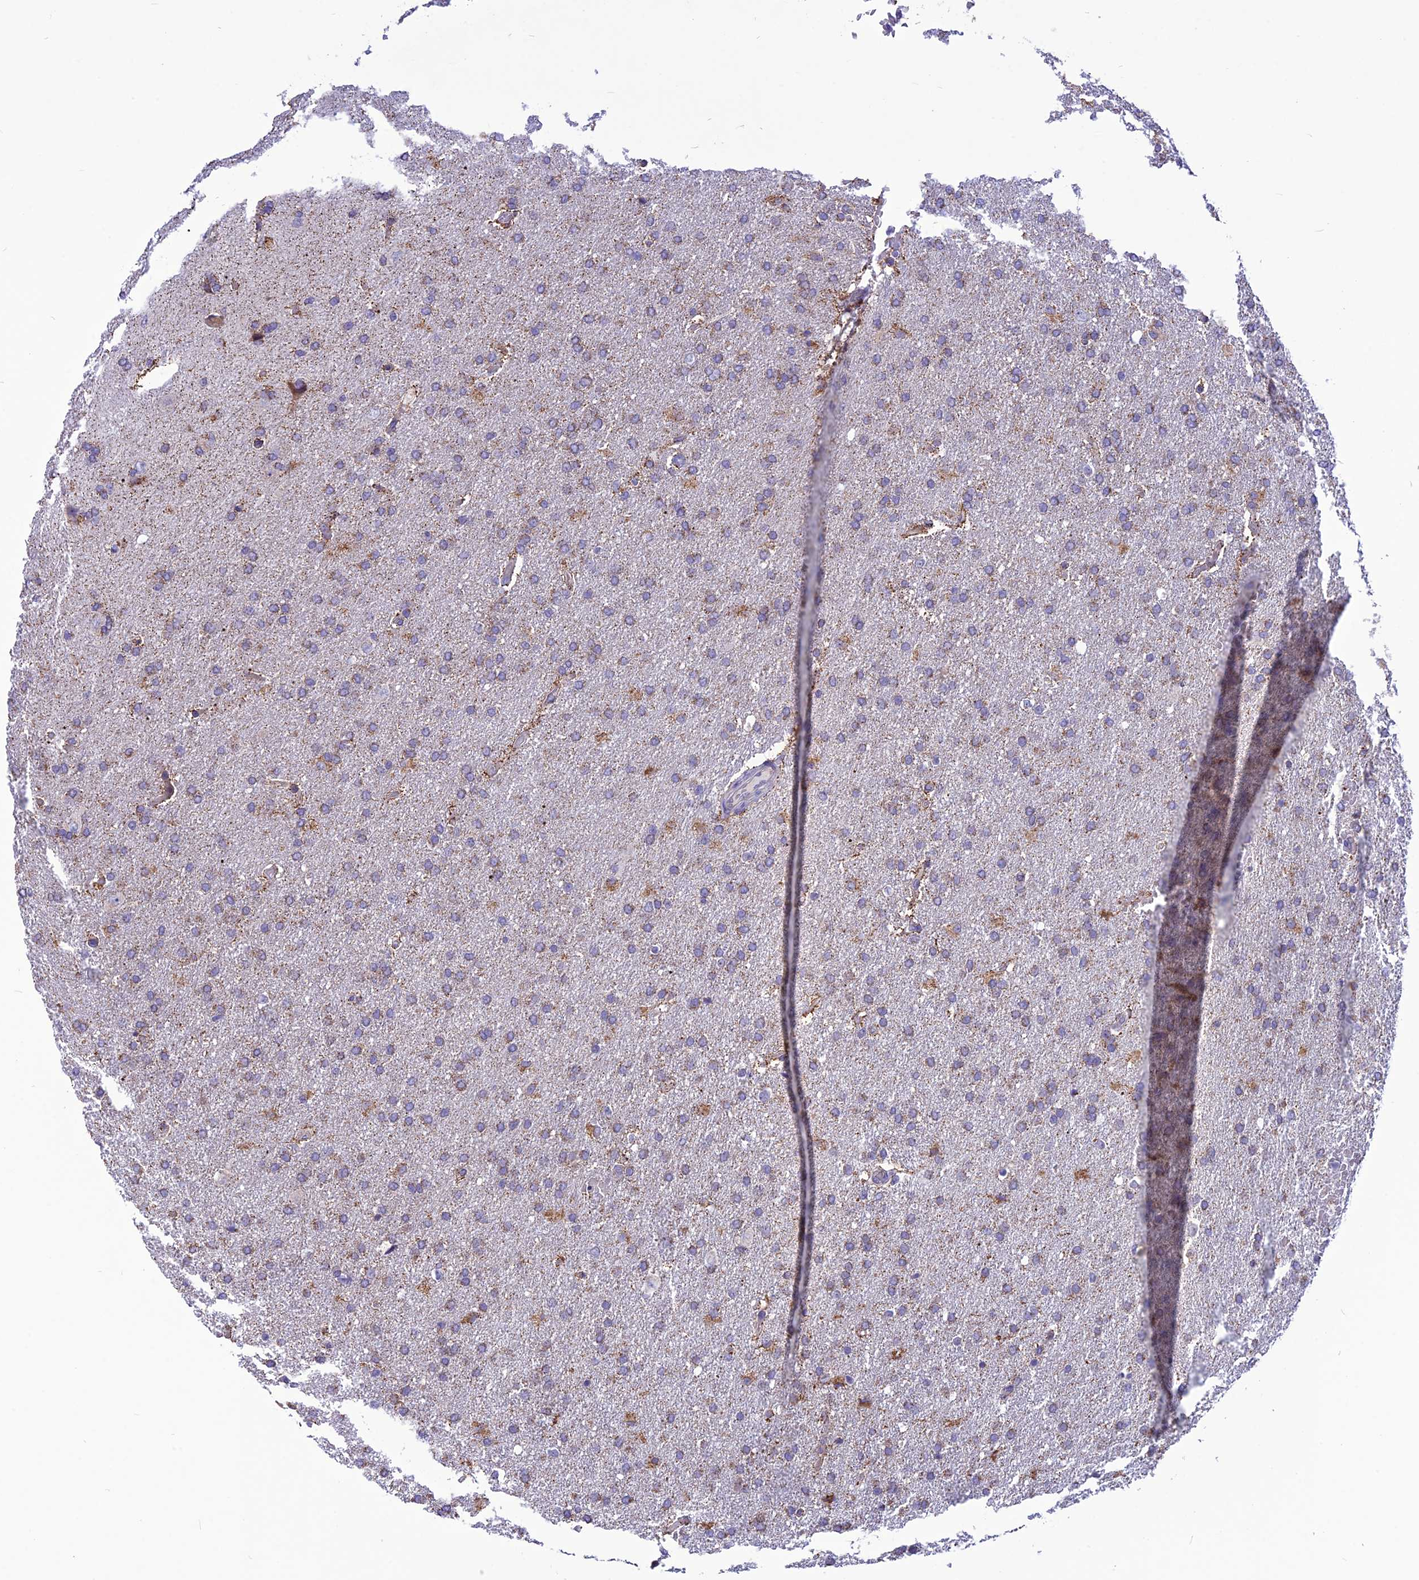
{"staining": {"intensity": "moderate", "quantity": "<25%", "location": "cytoplasmic/membranous"}, "tissue": "glioma", "cell_type": "Tumor cells", "image_type": "cancer", "snomed": [{"axis": "morphology", "description": "Glioma, malignant, High grade"}, {"axis": "topography", "description": "Brain"}], "caption": "A low amount of moderate cytoplasmic/membranous staining is present in about <25% of tumor cells in glioma tissue. Nuclei are stained in blue.", "gene": "PSMF1", "patient": {"sex": "male", "age": 72}}